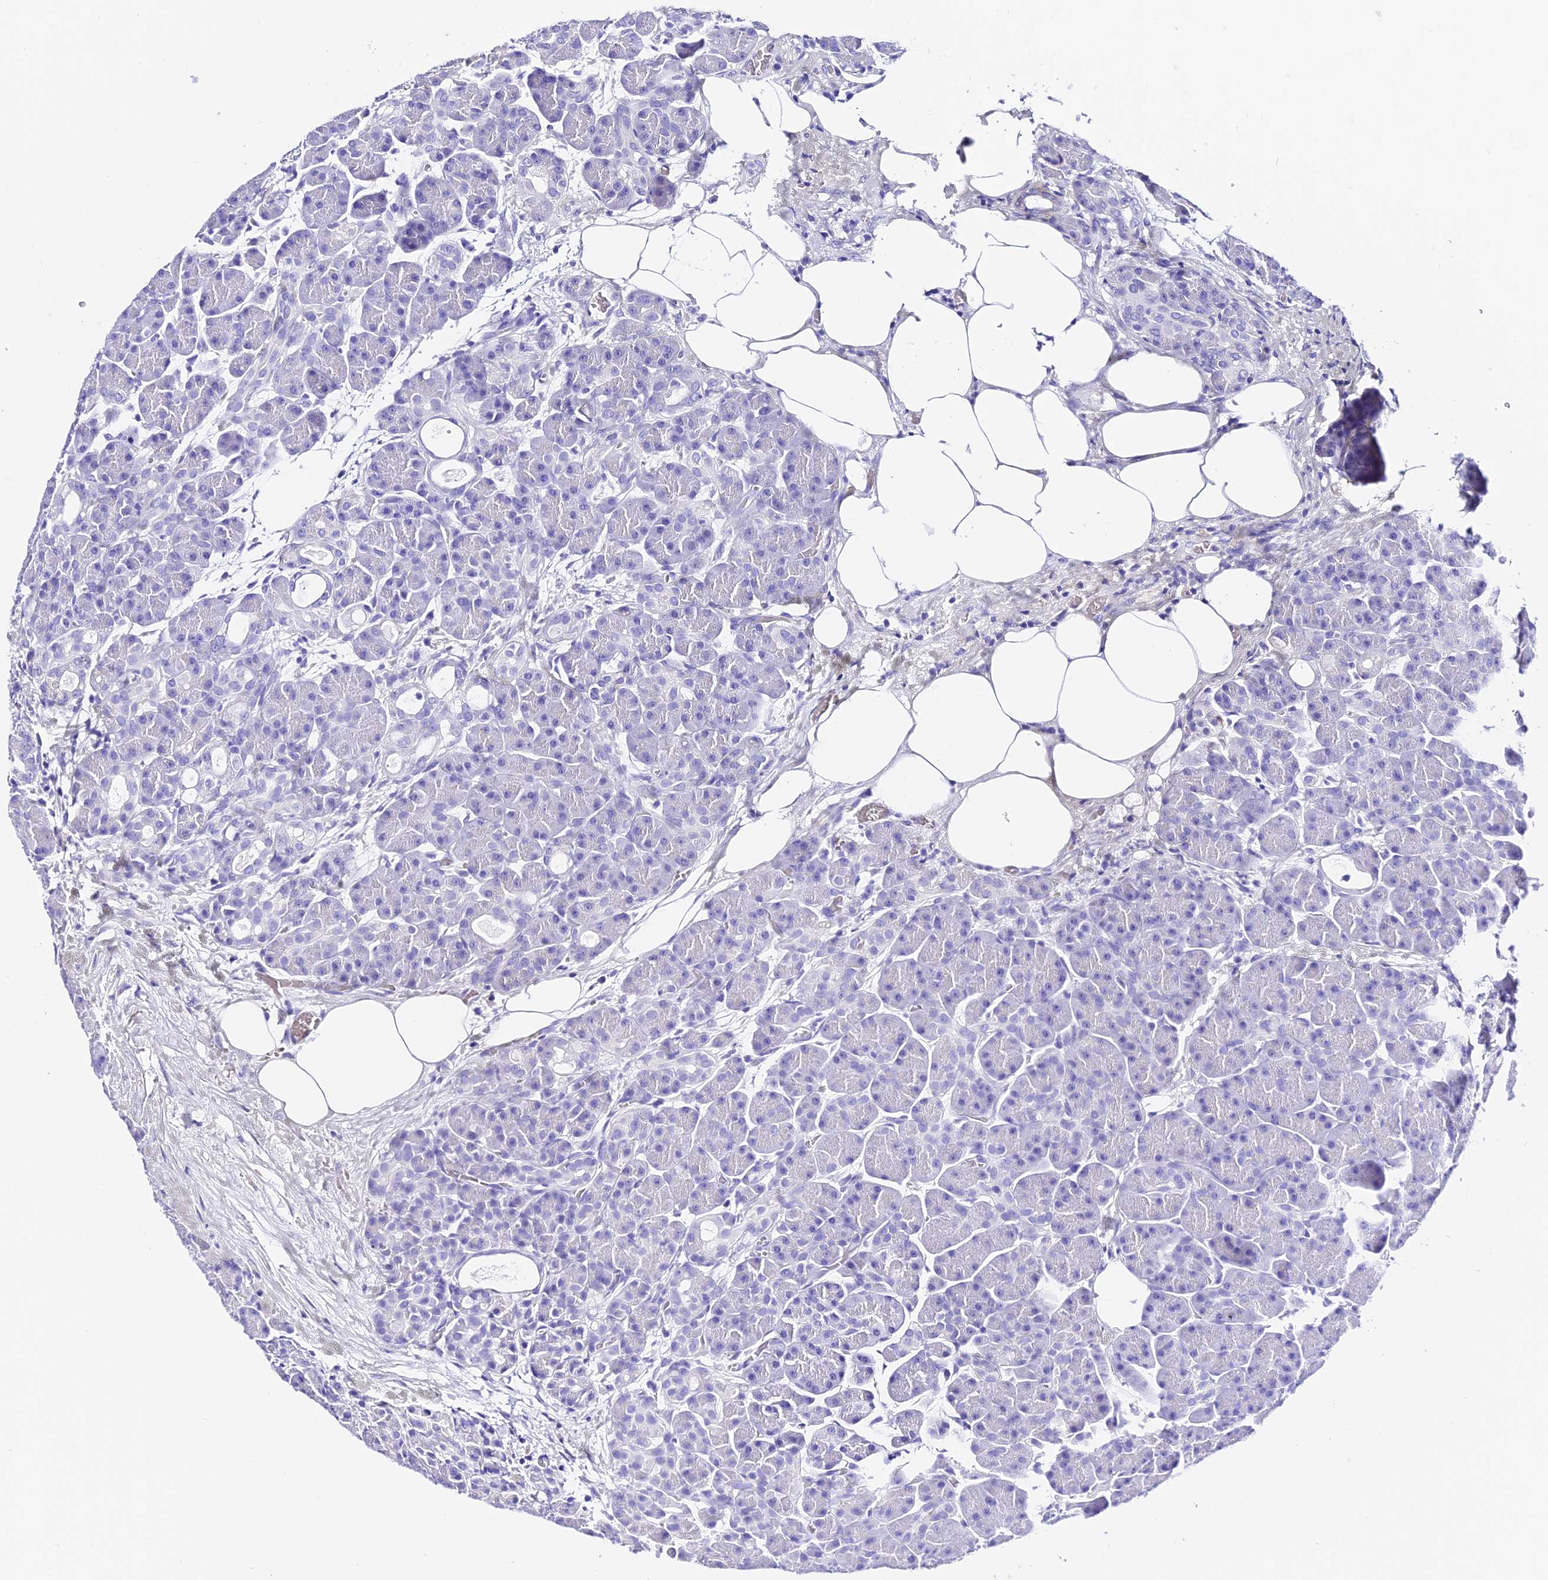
{"staining": {"intensity": "negative", "quantity": "none", "location": "none"}, "tissue": "pancreas", "cell_type": "Exocrine glandular cells", "image_type": "normal", "snomed": [{"axis": "morphology", "description": "Normal tissue, NOS"}, {"axis": "topography", "description": "Pancreas"}], "caption": "DAB (3,3'-diaminobenzidine) immunohistochemical staining of benign pancreas demonstrates no significant expression in exocrine glandular cells. (DAB (3,3'-diaminobenzidine) immunohistochemistry (IHC) with hematoxylin counter stain).", "gene": "TRMT44", "patient": {"sex": "male", "age": 63}}